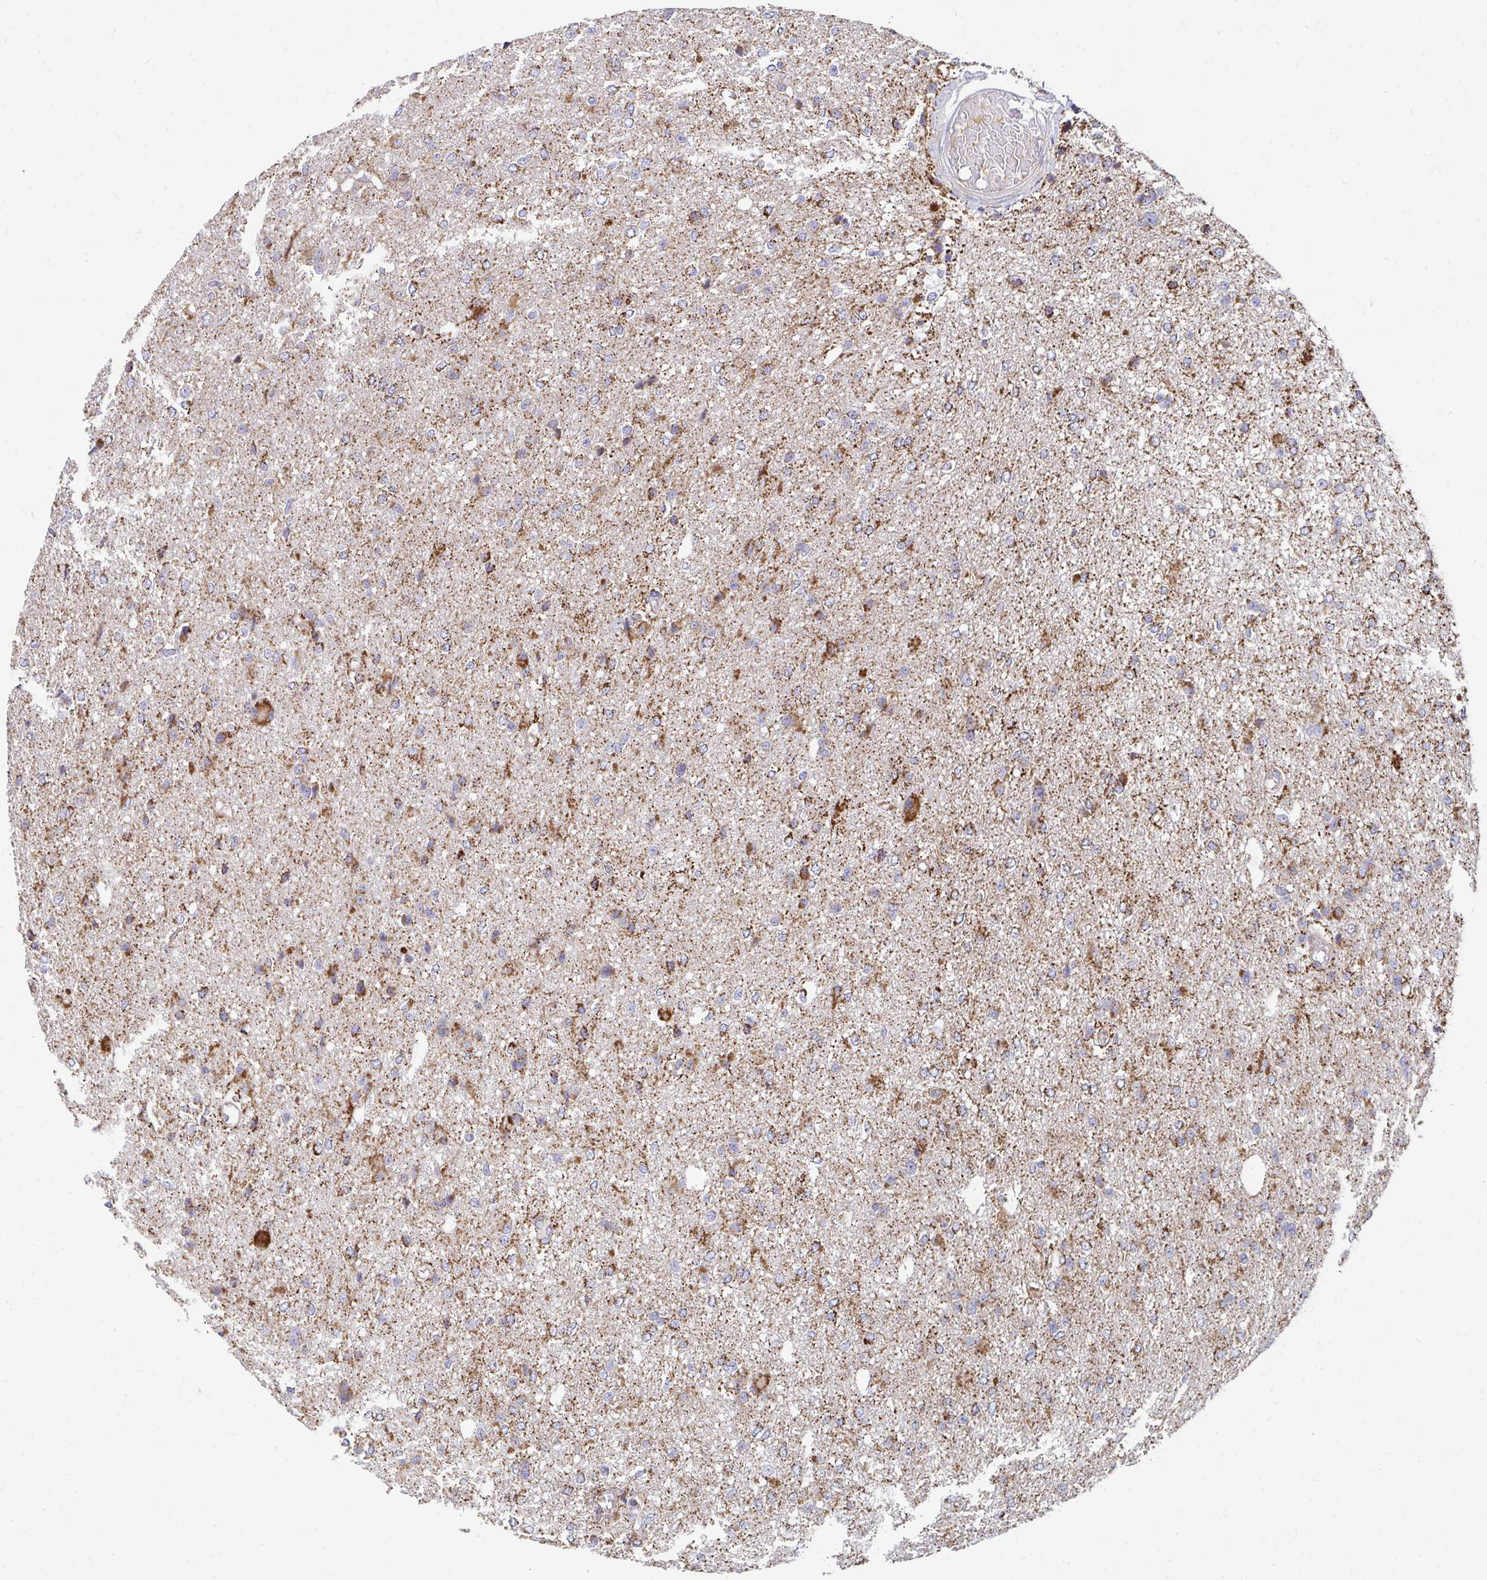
{"staining": {"intensity": "moderate", "quantity": "25%-75%", "location": "cytoplasmic/membranous"}, "tissue": "glioma", "cell_type": "Tumor cells", "image_type": "cancer", "snomed": [{"axis": "morphology", "description": "Glioma, malignant, Low grade"}, {"axis": "topography", "description": "Brain"}], "caption": "This image displays immunohistochemistry (IHC) staining of glioma, with medium moderate cytoplasmic/membranous staining in approximately 25%-75% of tumor cells.", "gene": "PC", "patient": {"sex": "male", "age": 26}}